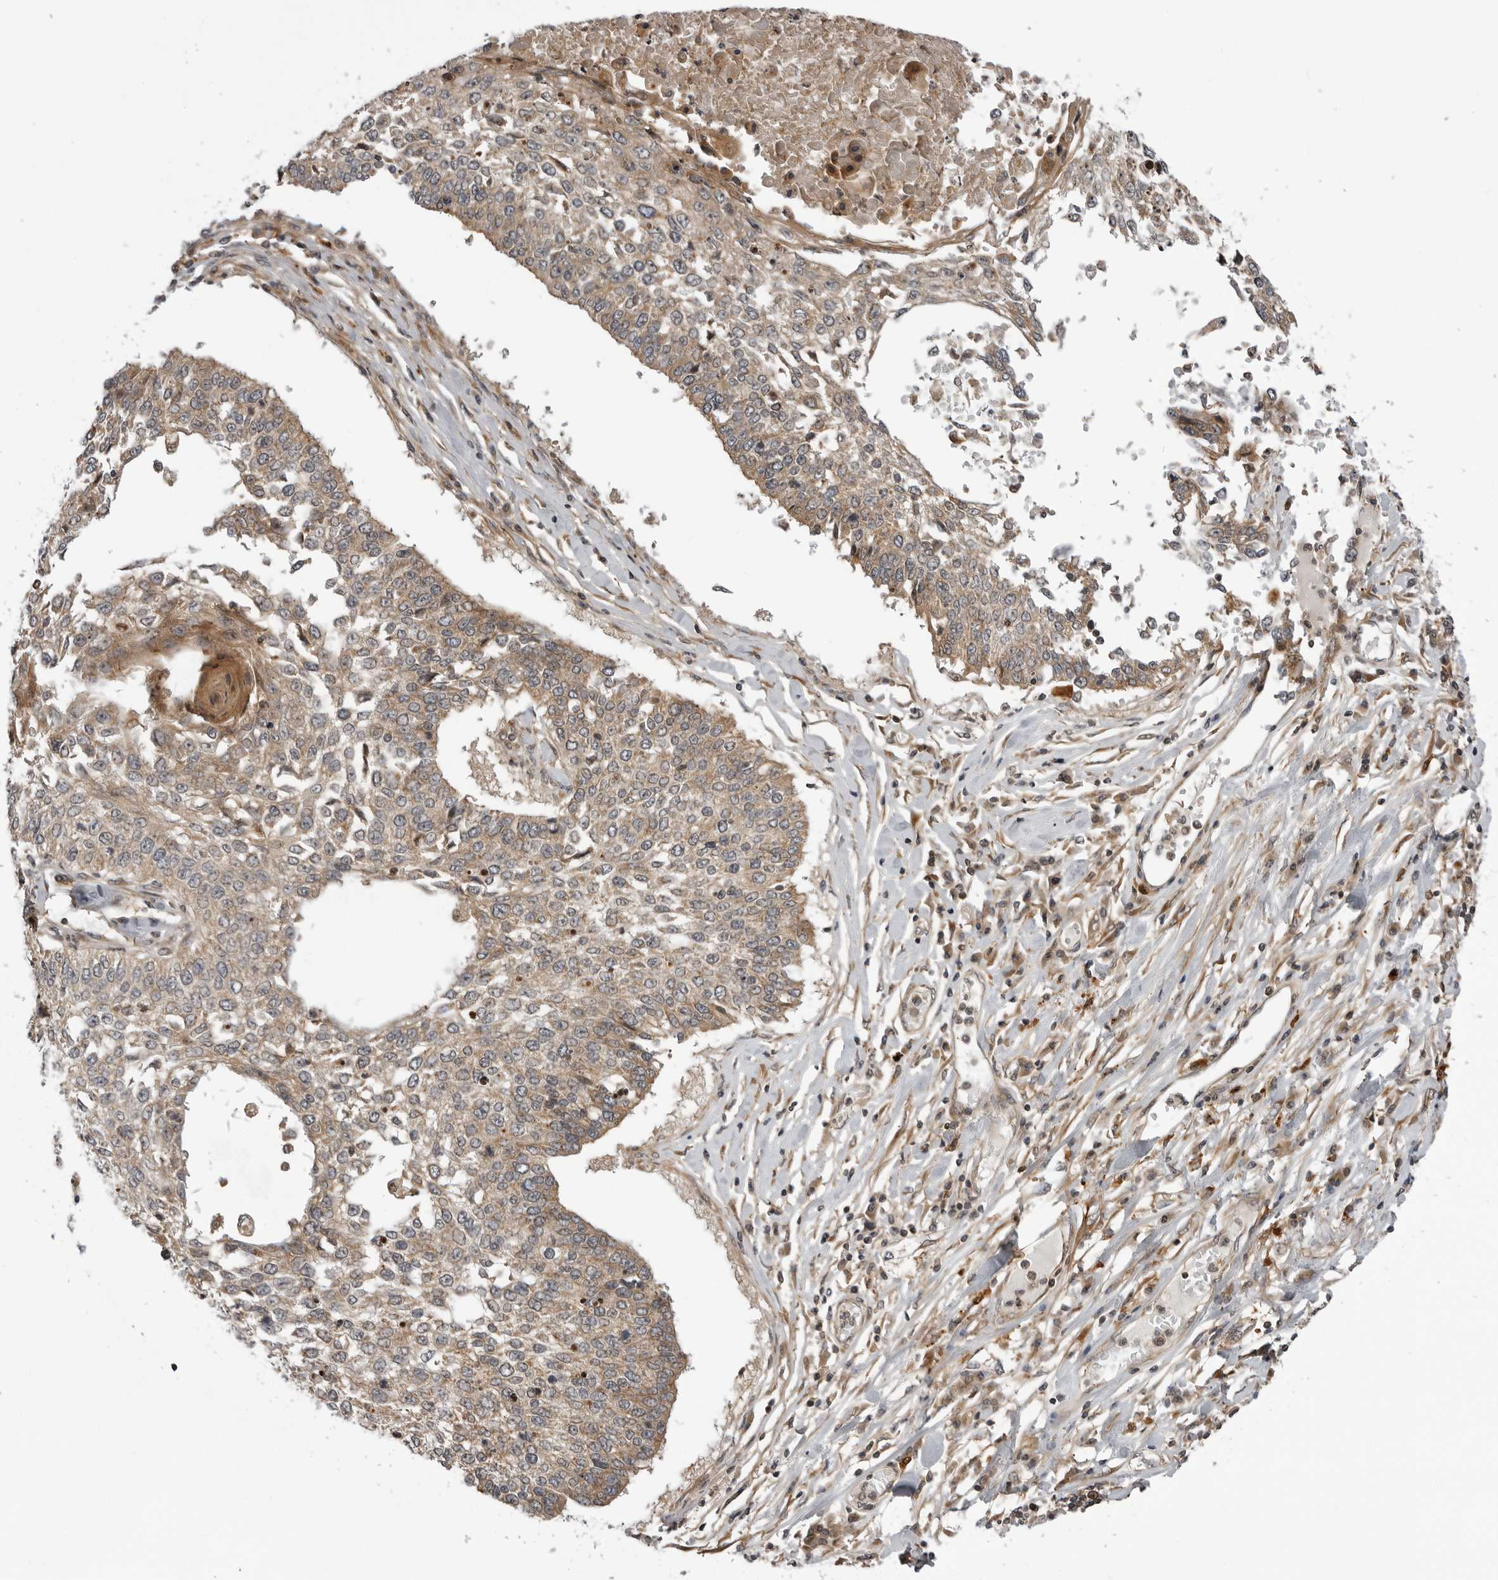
{"staining": {"intensity": "weak", "quantity": ">75%", "location": "cytoplasmic/membranous"}, "tissue": "lung cancer", "cell_type": "Tumor cells", "image_type": "cancer", "snomed": [{"axis": "morphology", "description": "Normal tissue, NOS"}, {"axis": "morphology", "description": "Squamous cell carcinoma, NOS"}, {"axis": "topography", "description": "Cartilage tissue"}, {"axis": "topography", "description": "Bronchus"}, {"axis": "topography", "description": "Lung"}, {"axis": "topography", "description": "Peripheral nerve tissue"}], "caption": "Squamous cell carcinoma (lung) stained for a protein exhibits weak cytoplasmic/membranous positivity in tumor cells.", "gene": "LRRC45", "patient": {"sex": "female", "age": 49}}